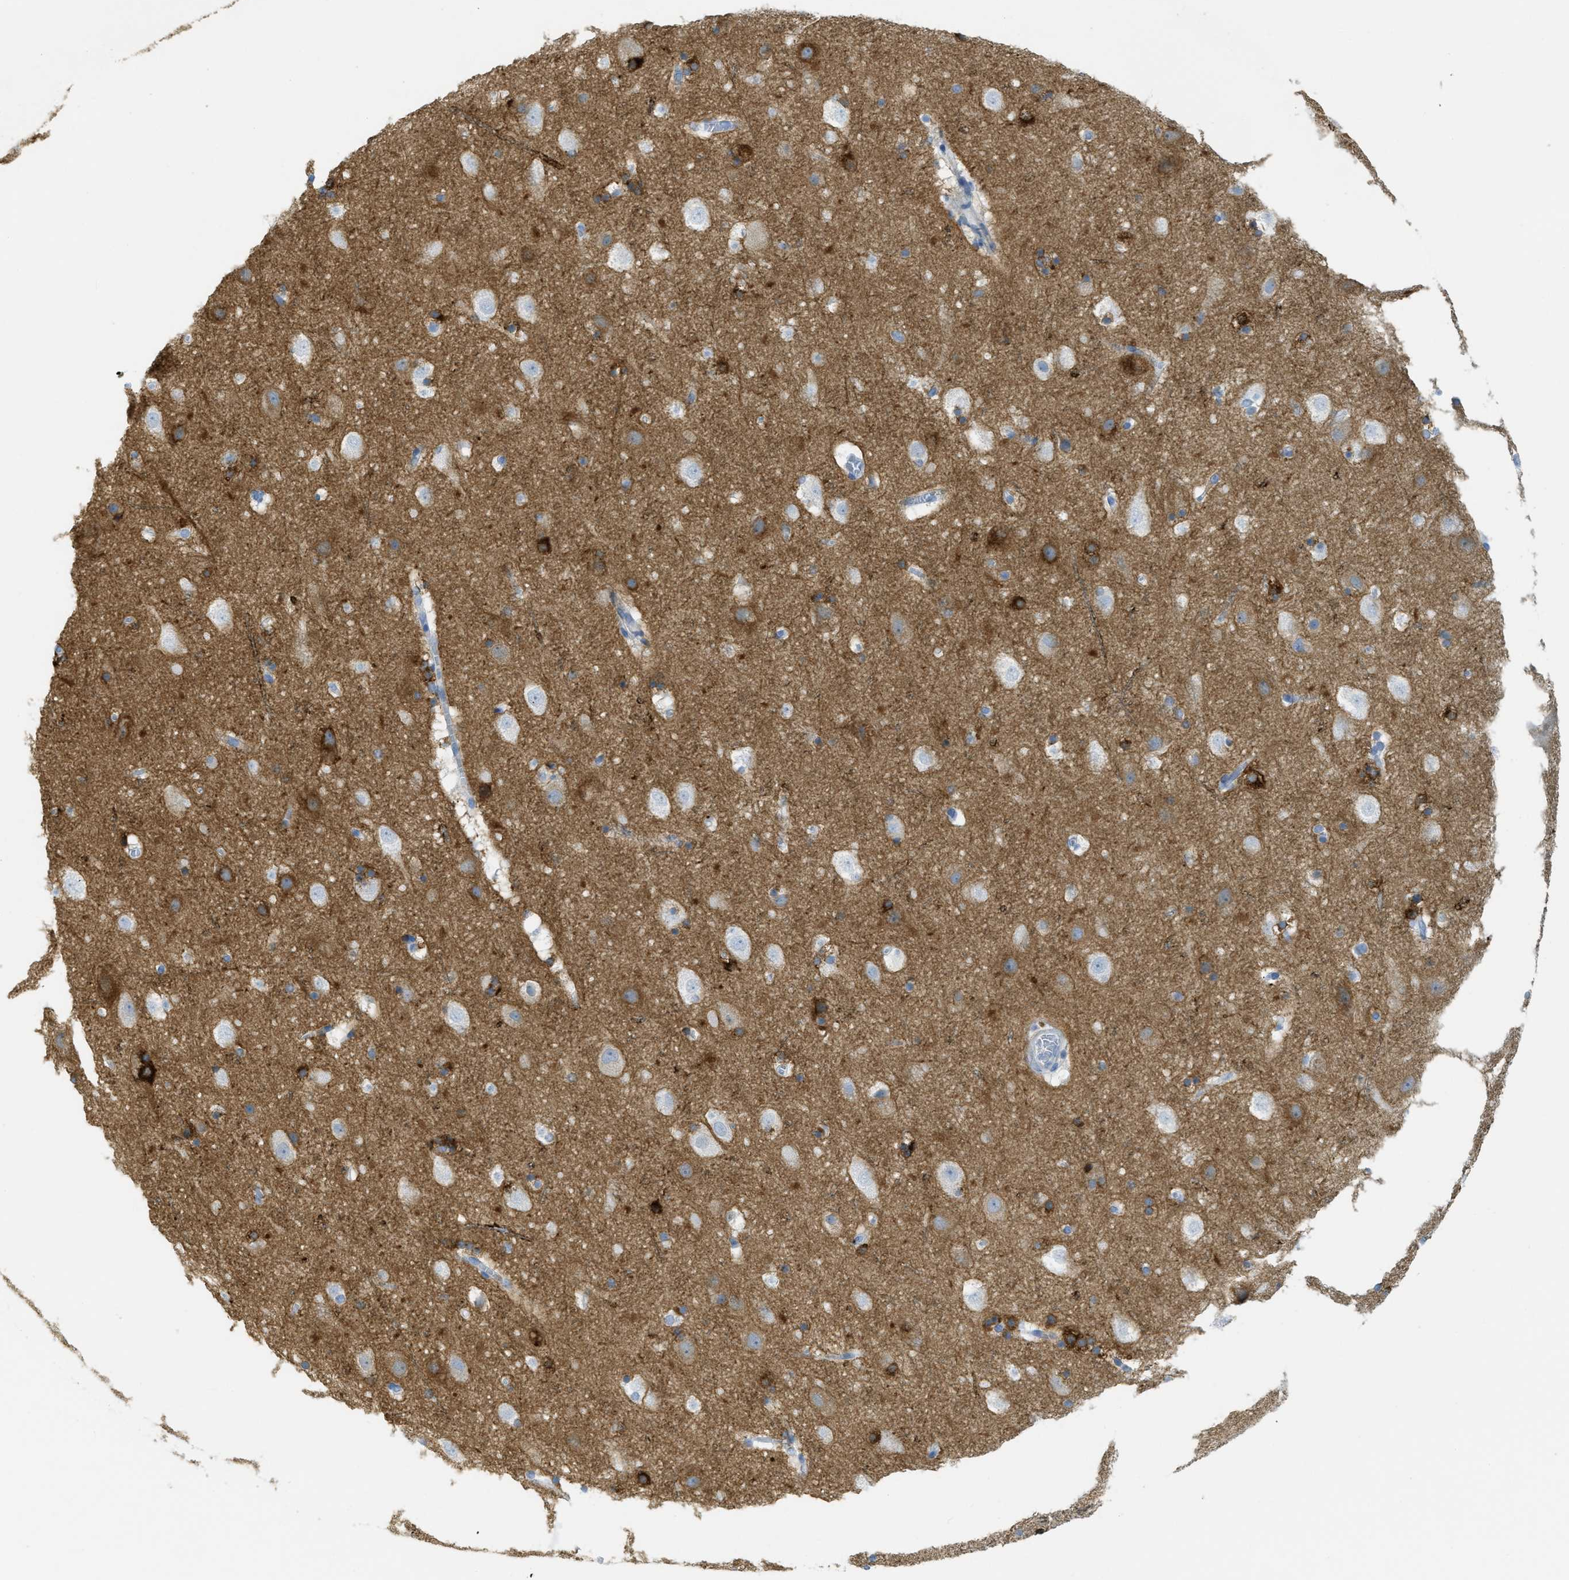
{"staining": {"intensity": "negative", "quantity": "none", "location": "none"}, "tissue": "cerebral cortex", "cell_type": "Endothelial cells", "image_type": "normal", "snomed": [{"axis": "morphology", "description": "Normal tissue, NOS"}, {"axis": "topography", "description": "Cerebral cortex"}], "caption": "IHC histopathology image of unremarkable cerebral cortex stained for a protein (brown), which reveals no positivity in endothelial cells.", "gene": "CNNM4", "patient": {"sex": "male", "age": 45}}